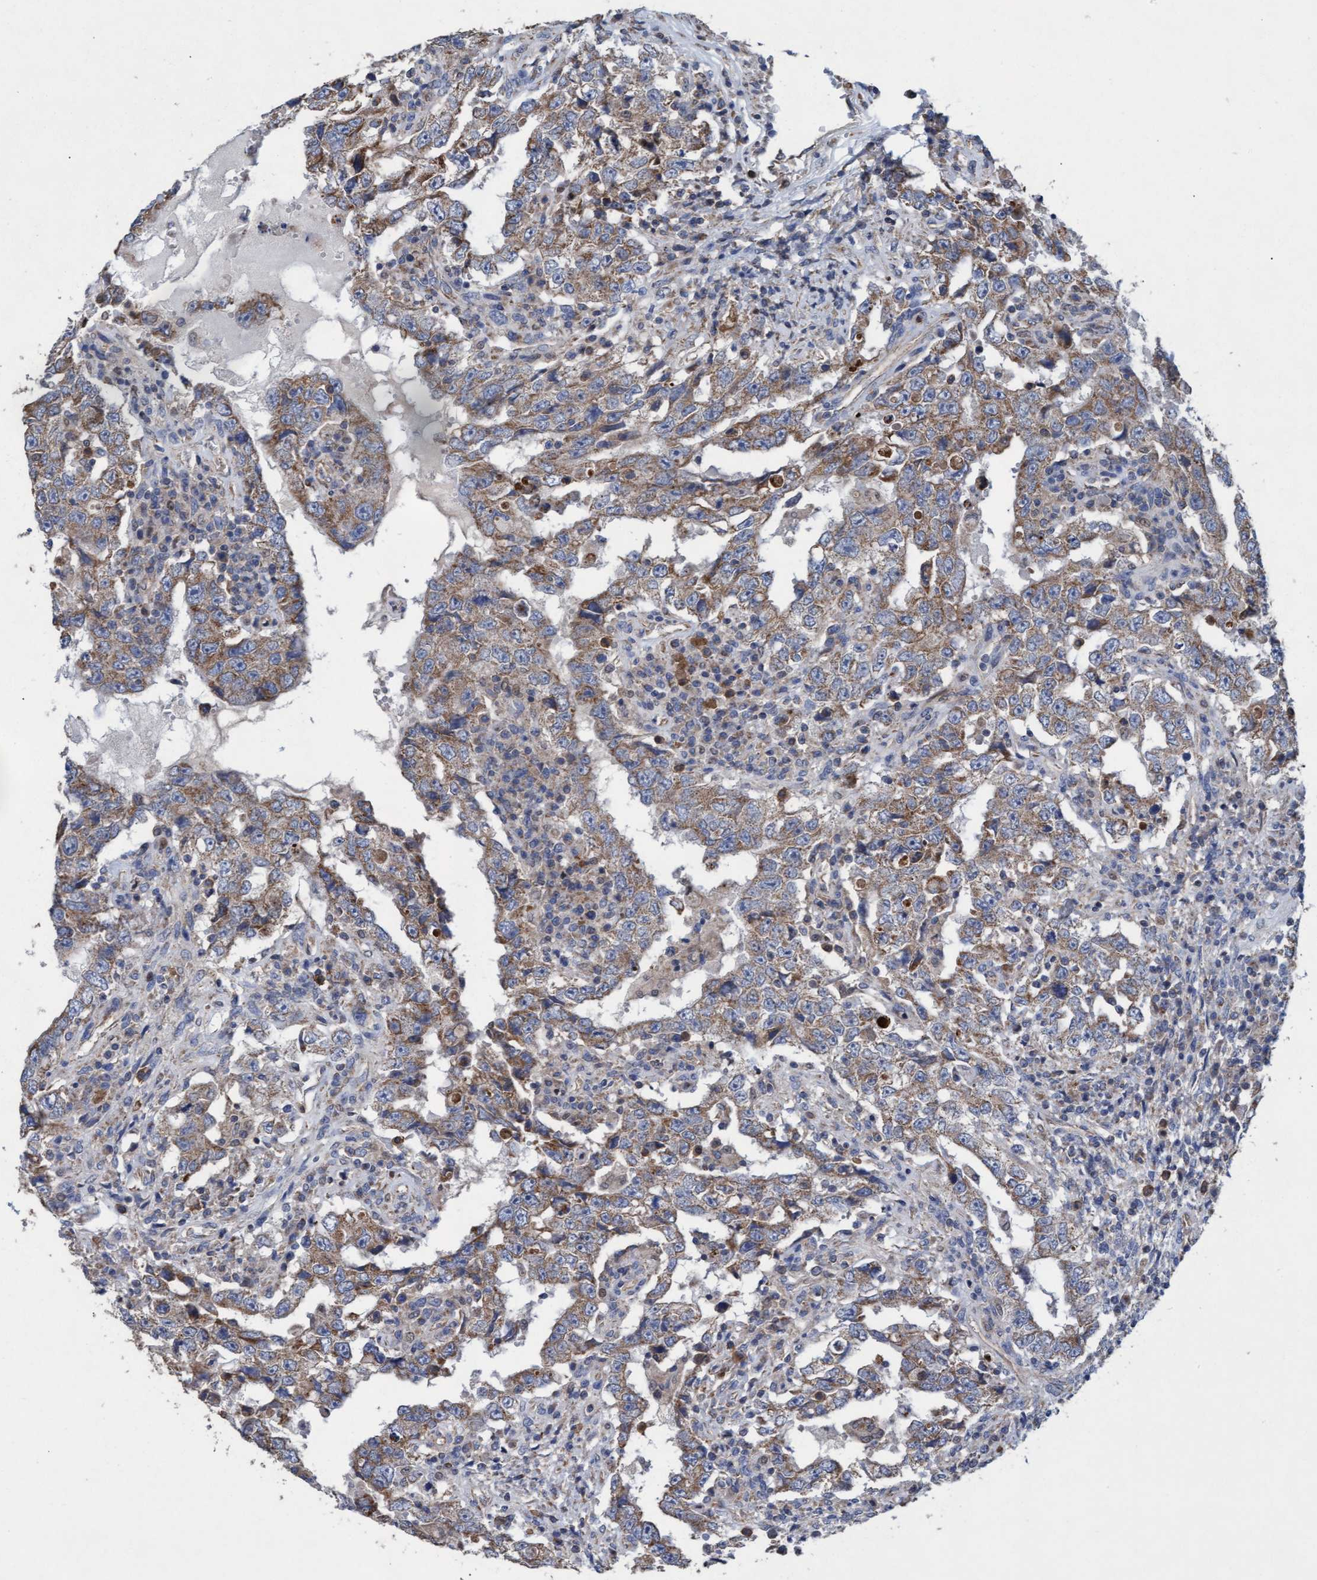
{"staining": {"intensity": "weak", "quantity": ">75%", "location": "cytoplasmic/membranous"}, "tissue": "testis cancer", "cell_type": "Tumor cells", "image_type": "cancer", "snomed": [{"axis": "morphology", "description": "Carcinoma, Embryonal, NOS"}, {"axis": "topography", "description": "Testis"}], "caption": "This histopathology image shows embryonal carcinoma (testis) stained with immunohistochemistry (IHC) to label a protein in brown. The cytoplasmic/membranous of tumor cells show weak positivity for the protein. Nuclei are counter-stained blue.", "gene": "MRPL38", "patient": {"sex": "male", "age": 26}}